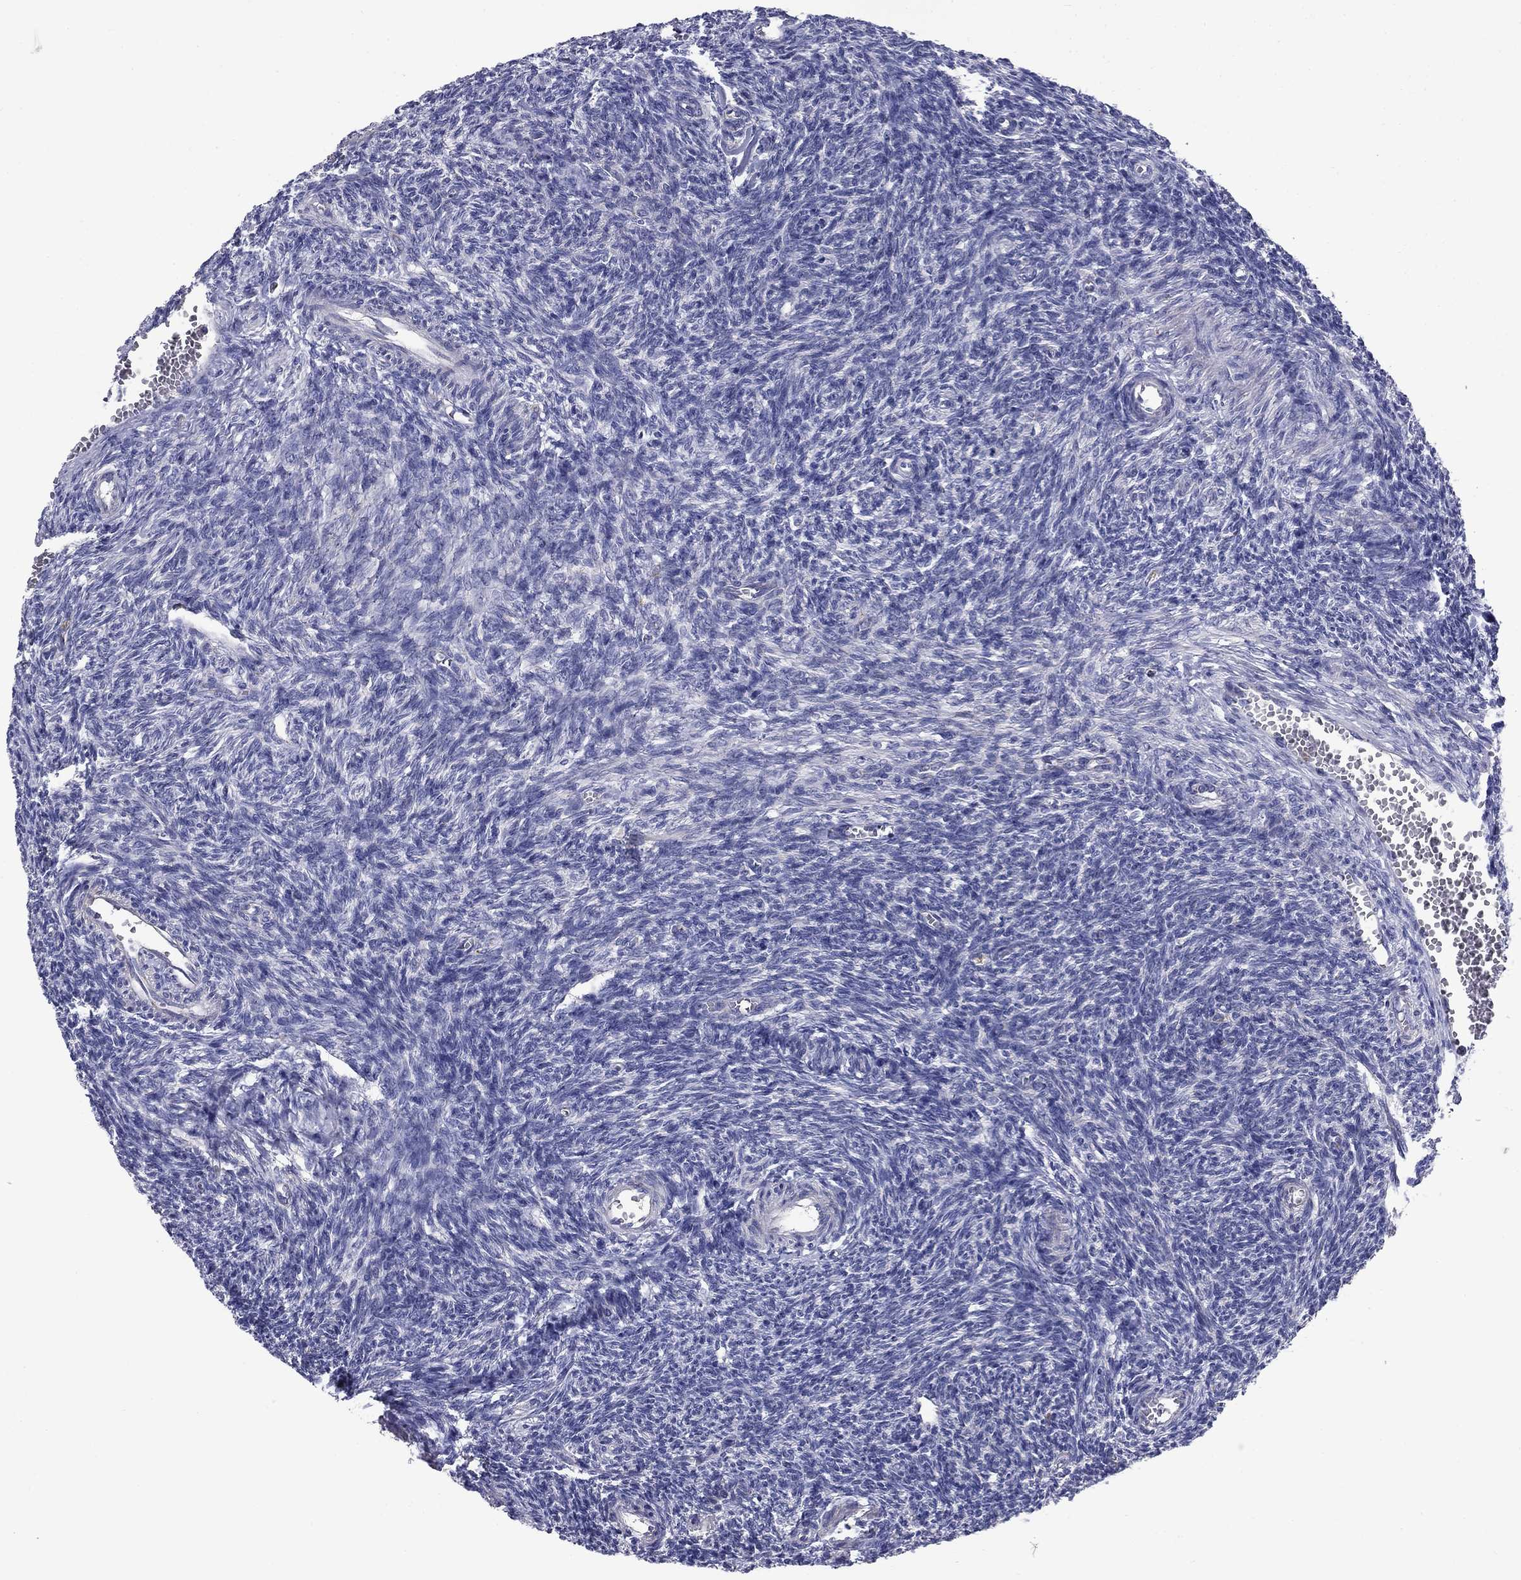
{"staining": {"intensity": "negative", "quantity": "none", "location": "none"}, "tissue": "ovary", "cell_type": "Ovarian stroma cells", "image_type": "normal", "snomed": [{"axis": "morphology", "description": "Normal tissue, NOS"}, {"axis": "topography", "description": "Ovary"}], "caption": "DAB immunohistochemical staining of unremarkable ovary exhibits no significant expression in ovarian stroma cells.", "gene": "NDUFA4L2", "patient": {"sex": "female", "age": 27}}